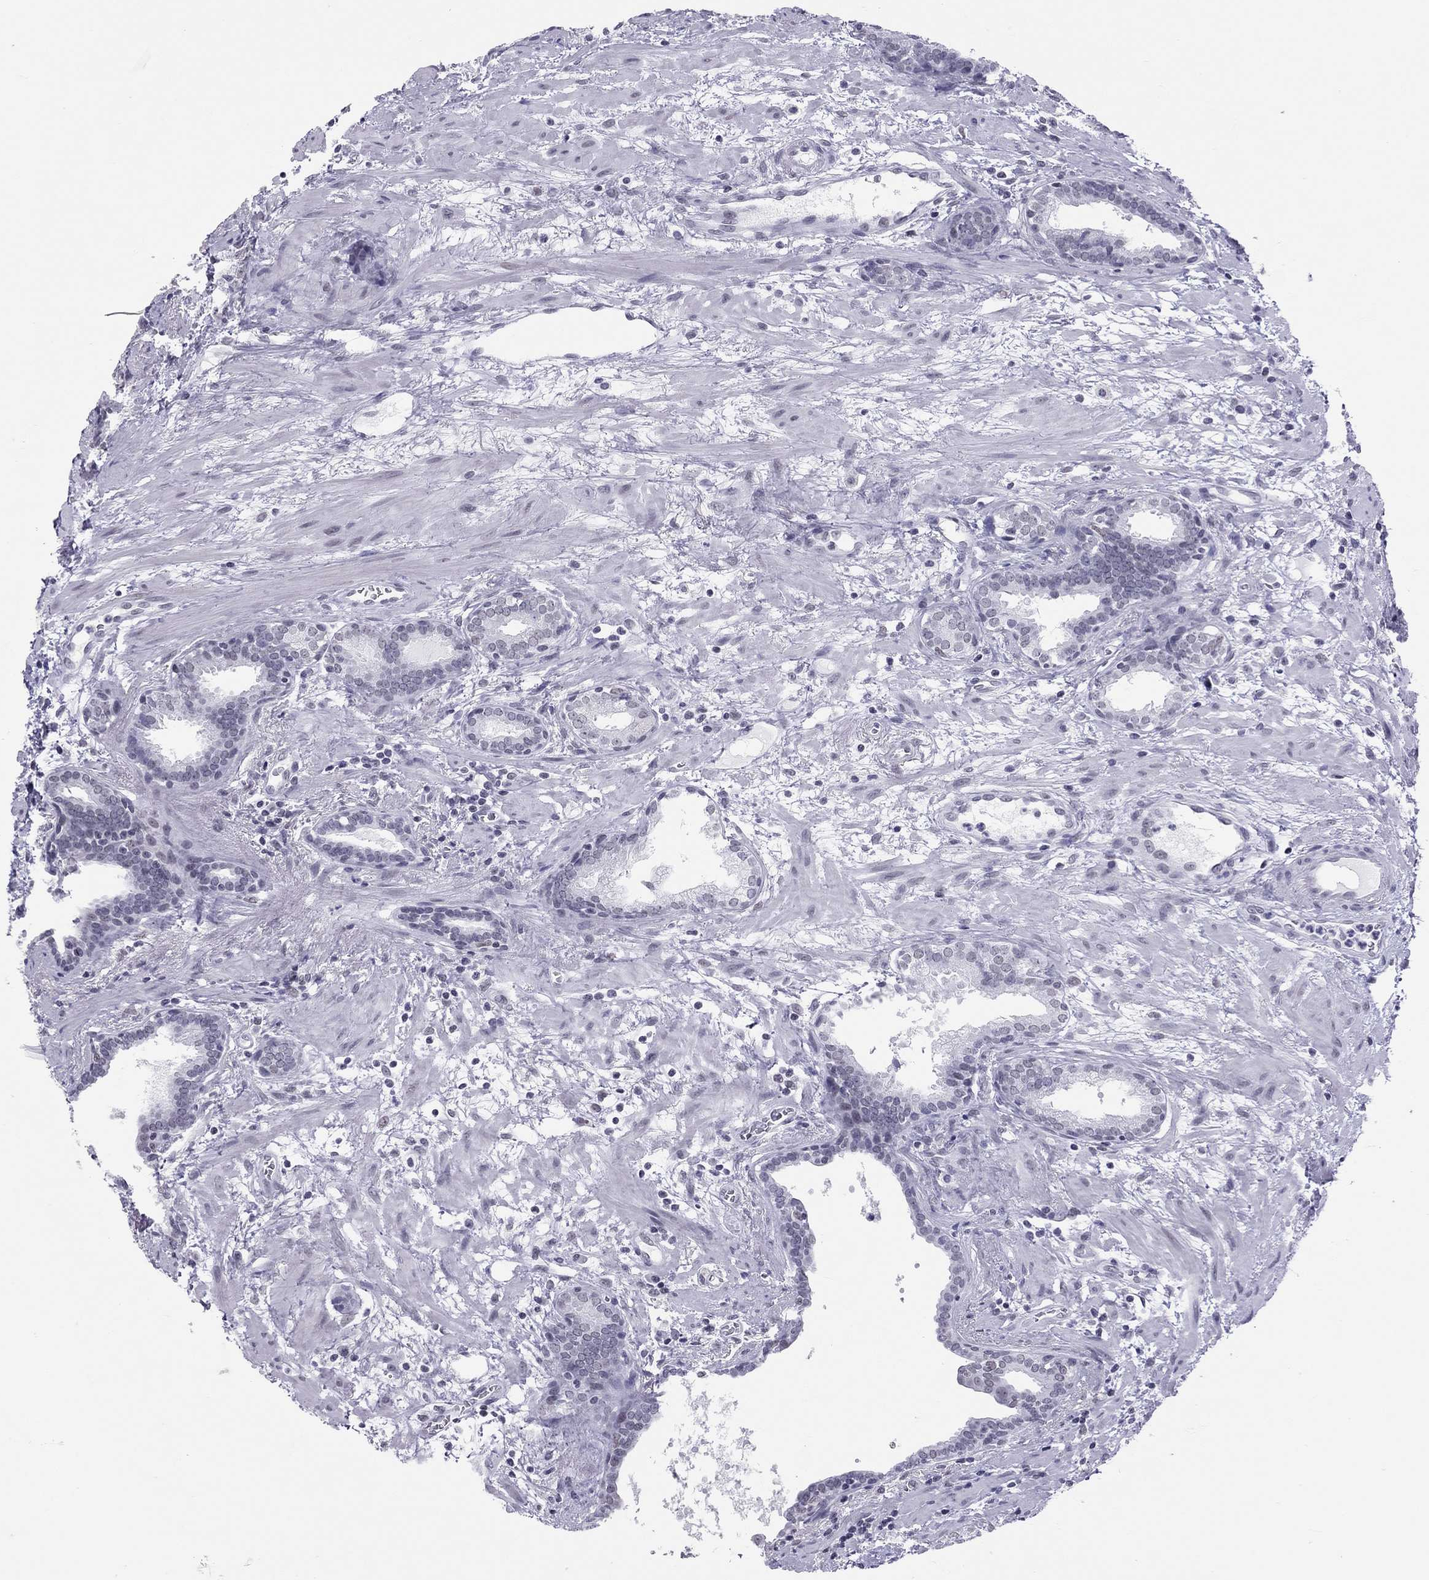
{"staining": {"intensity": "negative", "quantity": "none", "location": "none"}, "tissue": "prostate cancer", "cell_type": "Tumor cells", "image_type": "cancer", "snomed": [{"axis": "morphology", "description": "Adenocarcinoma, NOS"}, {"axis": "topography", "description": "Prostate"}], "caption": "This is an immunohistochemistry image of human adenocarcinoma (prostate). There is no positivity in tumor cells.", "gene": "JHY", "patient": {"sex": "male", "age": 66}}